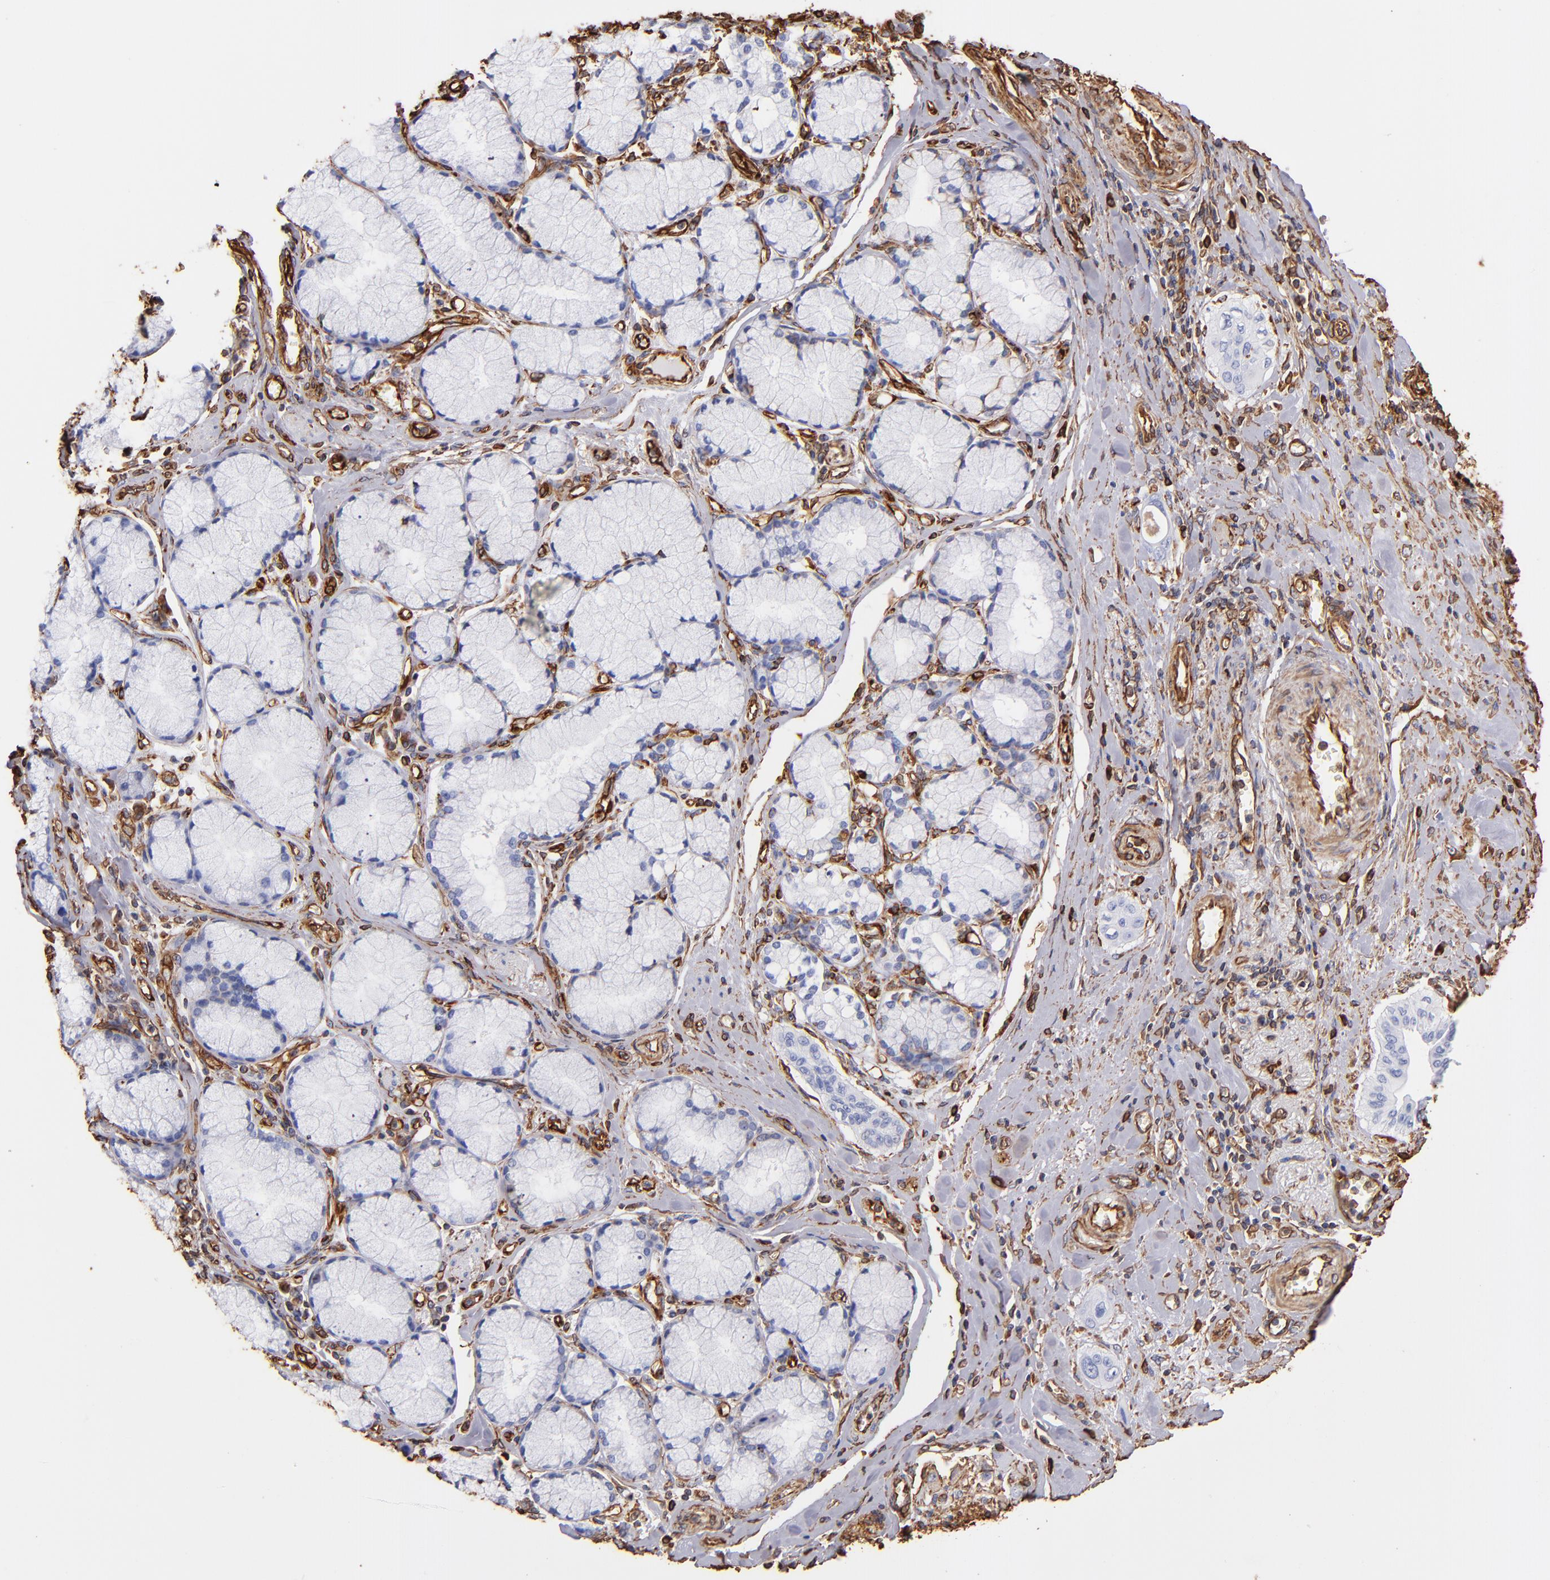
{"staining": {"intensity": "negative", "quantity": "none", "location": "none"}, "tissue": "pancreatic cancer", "cell_type": "Tumor cells", "image_type": "cancer", "snomed": [{"axis": "morphology", "description": "Adenocarcinoma, NOS"}, {"axis": "topography", "description": "Pancreas"}], "caption": "Immunohistochemical staining of human pancreatic cancer (adenocarcinoma) reveals no significant positivity in tumor cells.", "gene": "VIM", "patient": {"sex": "male", "age": 77}}